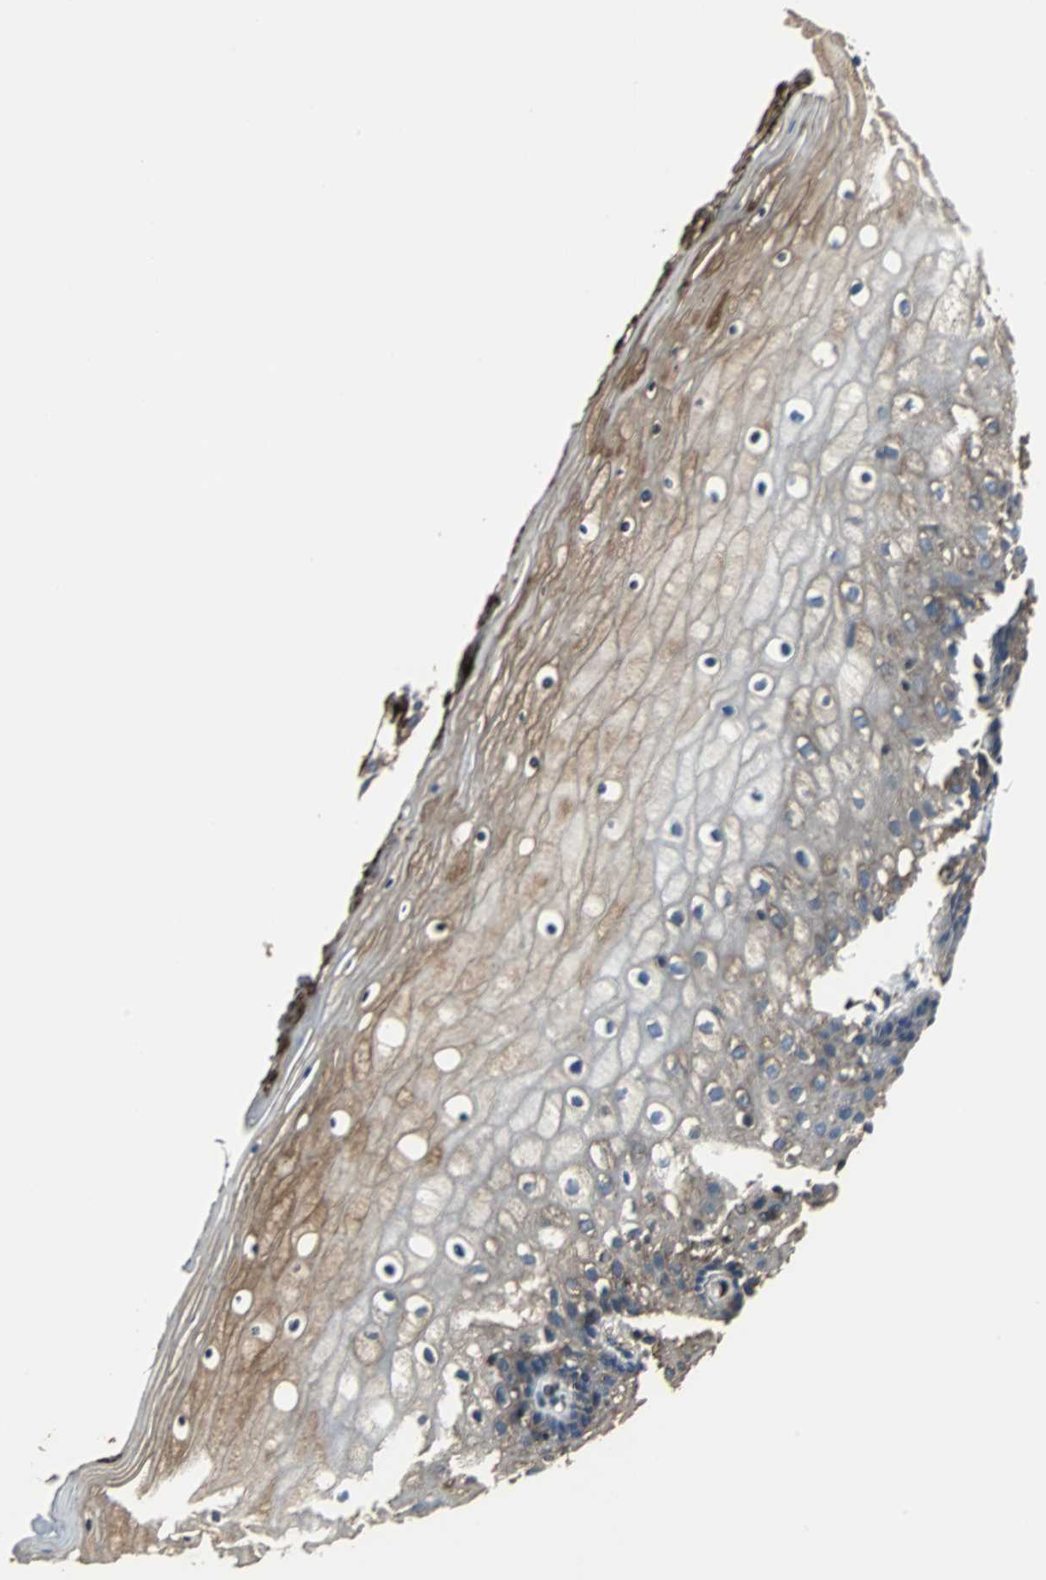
{"staining": {"intensity": "moderate", "quantity": "25%-75%", "location": "cytoplasmic/membranous"}, "tissue": "vagina", "cell_type": "Squamous epithelial cells", "image_type": "normal", "snomed": [{"axis": "morphology", "description": "Normal tissue, NOS"}, {"axis": "topography", "description": "Vagina"}], "caption": "Human vagina stained for a protein (brown) displays moderate cytoplasmic/membranous positive staining in approximately 25%-75% of squamous epithelial cells.", "gene": "ACTN1", "patient": {"sex": "female", "age": 46}}